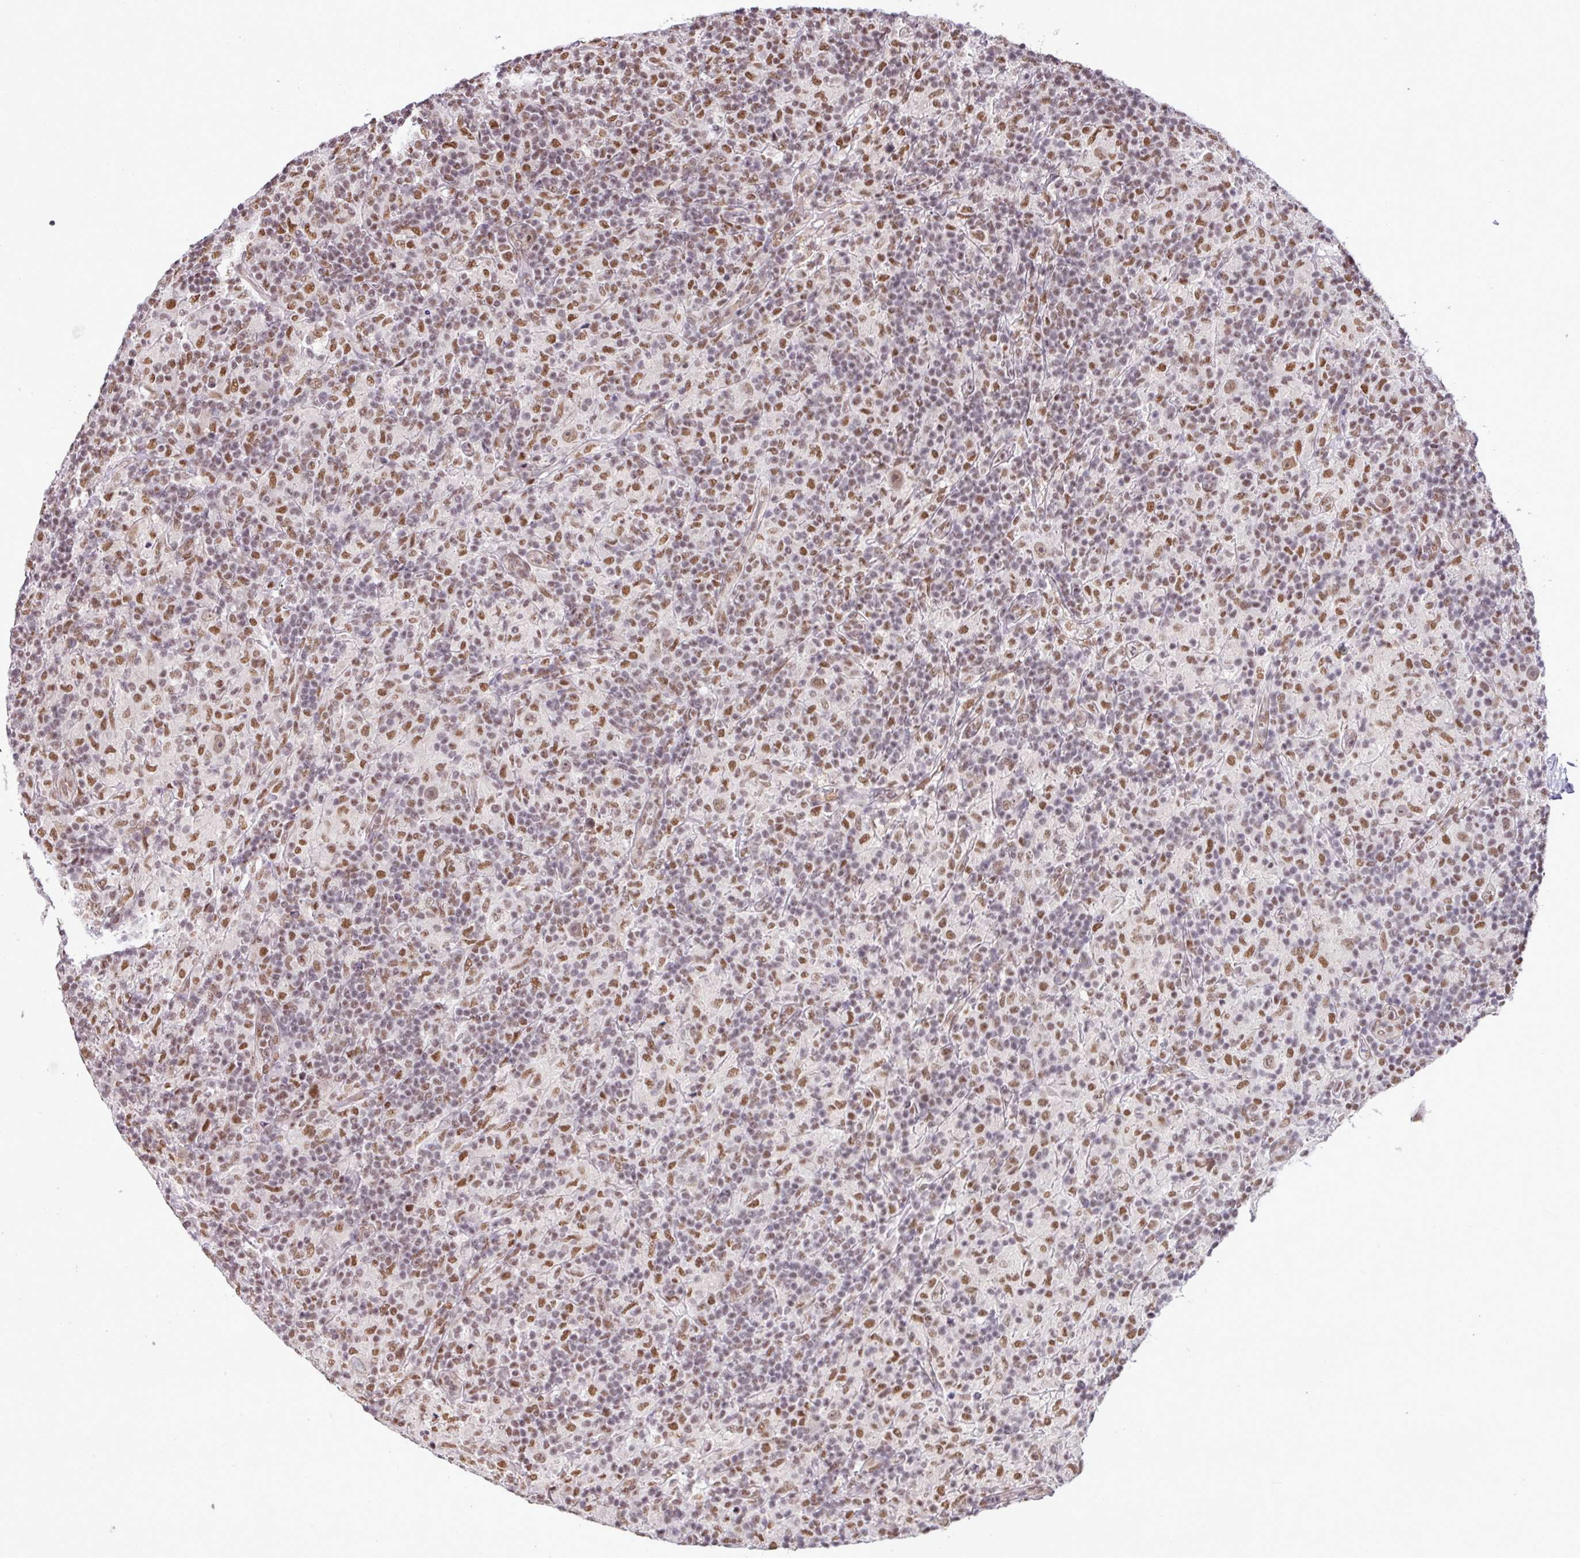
{"staining": {"intensity": "moderate", "quantity": ">75%", "location": "nuclear"}, "tissue": "lymphoma", "cell_type": "Tumor cells", "image_type": "cancer", "snomed": [{"axis": "morphology", "description": "Hodgkin's disease, NOS"}, {"axis": "topography", "description": "Lymph node"}], "caption": "Lymphoma was stained to show a protein in brown. There is medium levels of moderate nuclear expression in about >75% of tumor cells. (DAB = brown stain, brightfield microscopy at high magnification).", "gene": "PGAP4", "patient": {"sex": "male", "age": 70}}